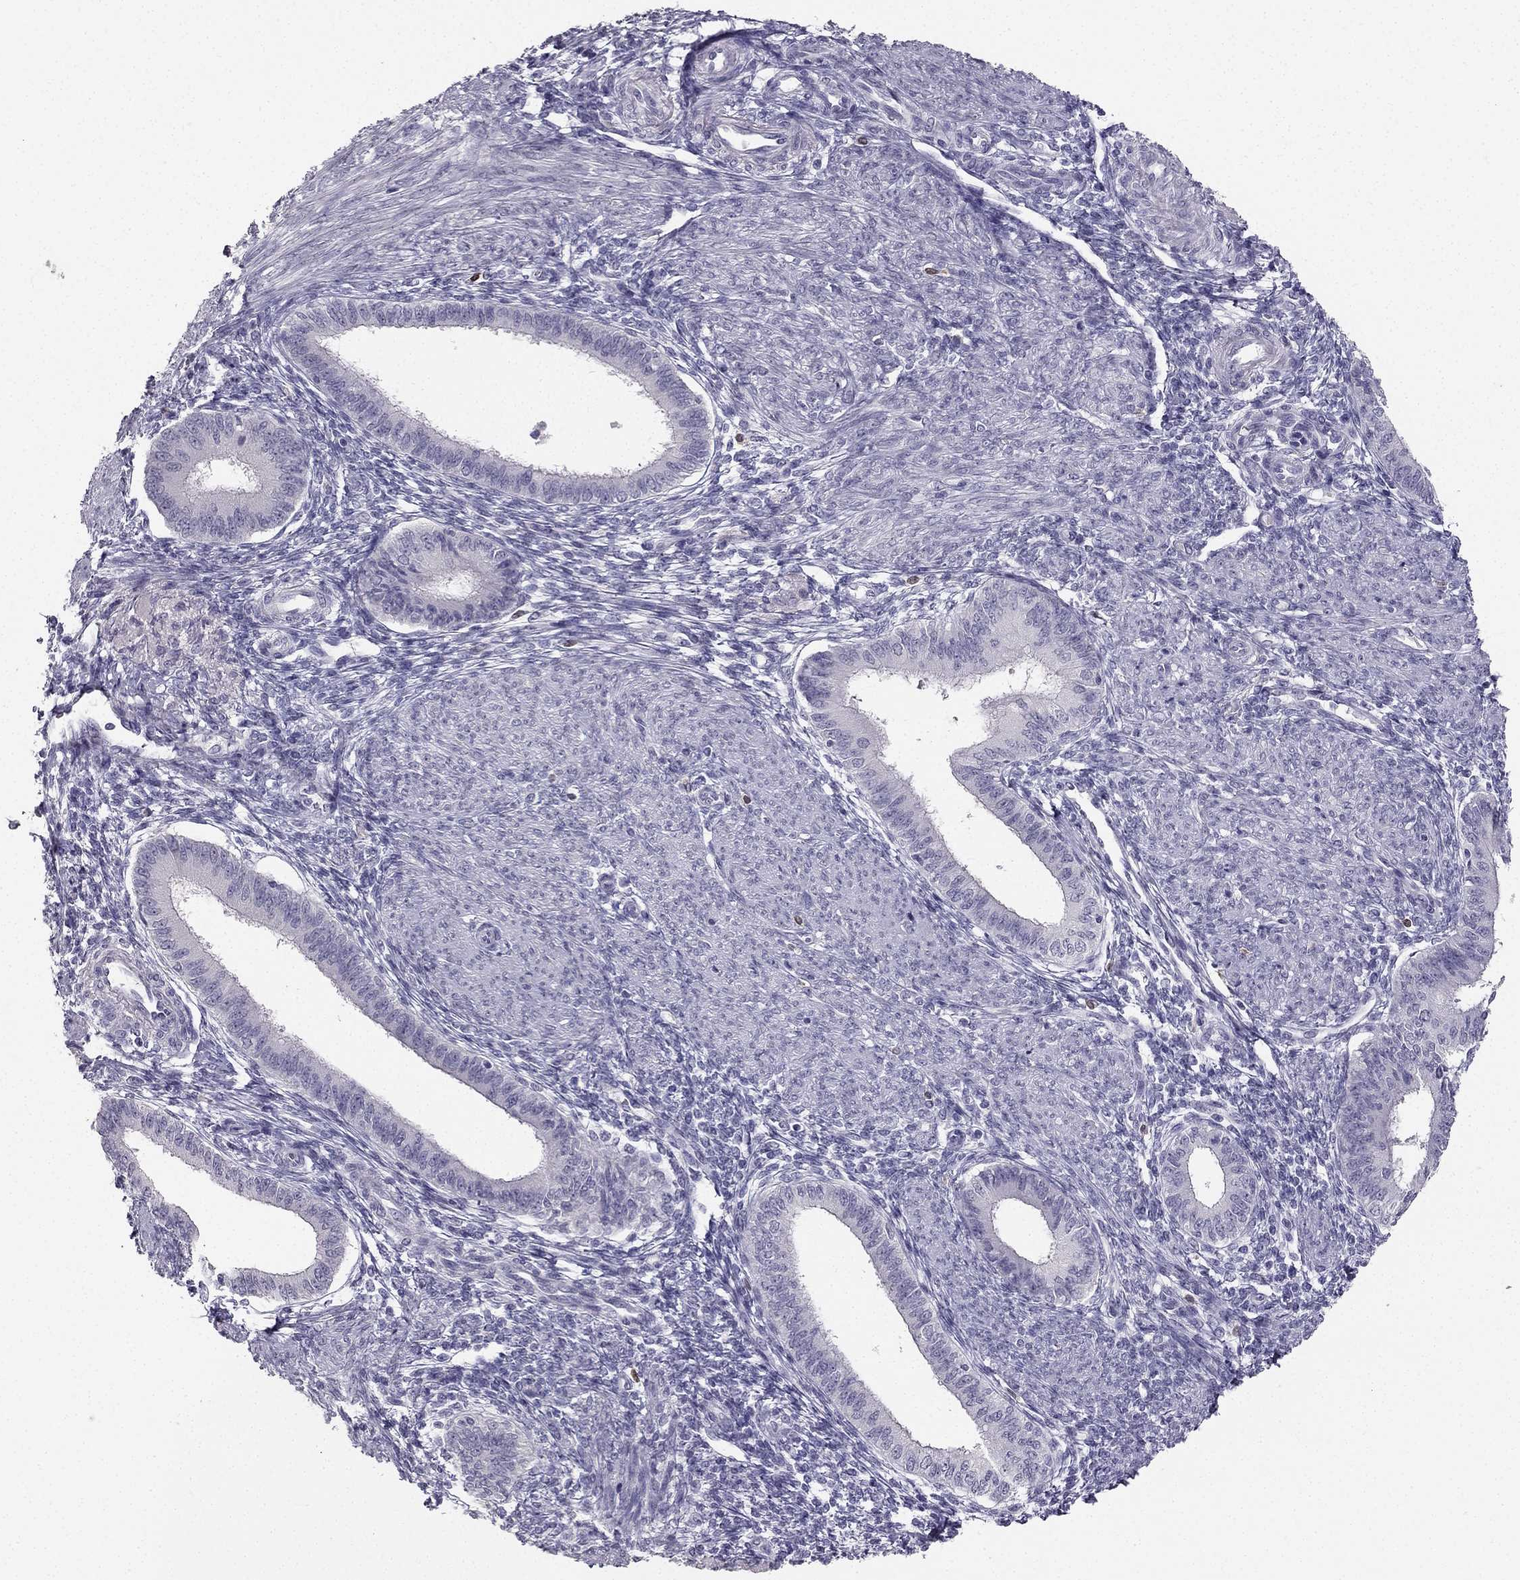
{"staining": {"intensity": "negative", "quantity": "none", "location": "none"}, "tissue": "endometrium", "cell_type": "Cells in endometrial stroma", "image_type": "normal", "snomed": [{"axis": "morphology", "description": "Normal tissue, NOS"}, {"axis": "topography", "description": "Endometrium"}], "caption": "High magnification brightfield microscopy of normal endometrium stained with DAB (3,3'-diaminobenzidine) (brown) and counterstained with hematoxylin (blue): cells in endometrial stroma show no significant staining. (Brightfield microscopy of DAB immunohistochemistry (IHC) at high magnification).", "gene": "CALB2", "patient": {"sex": "female", "age": 39}}